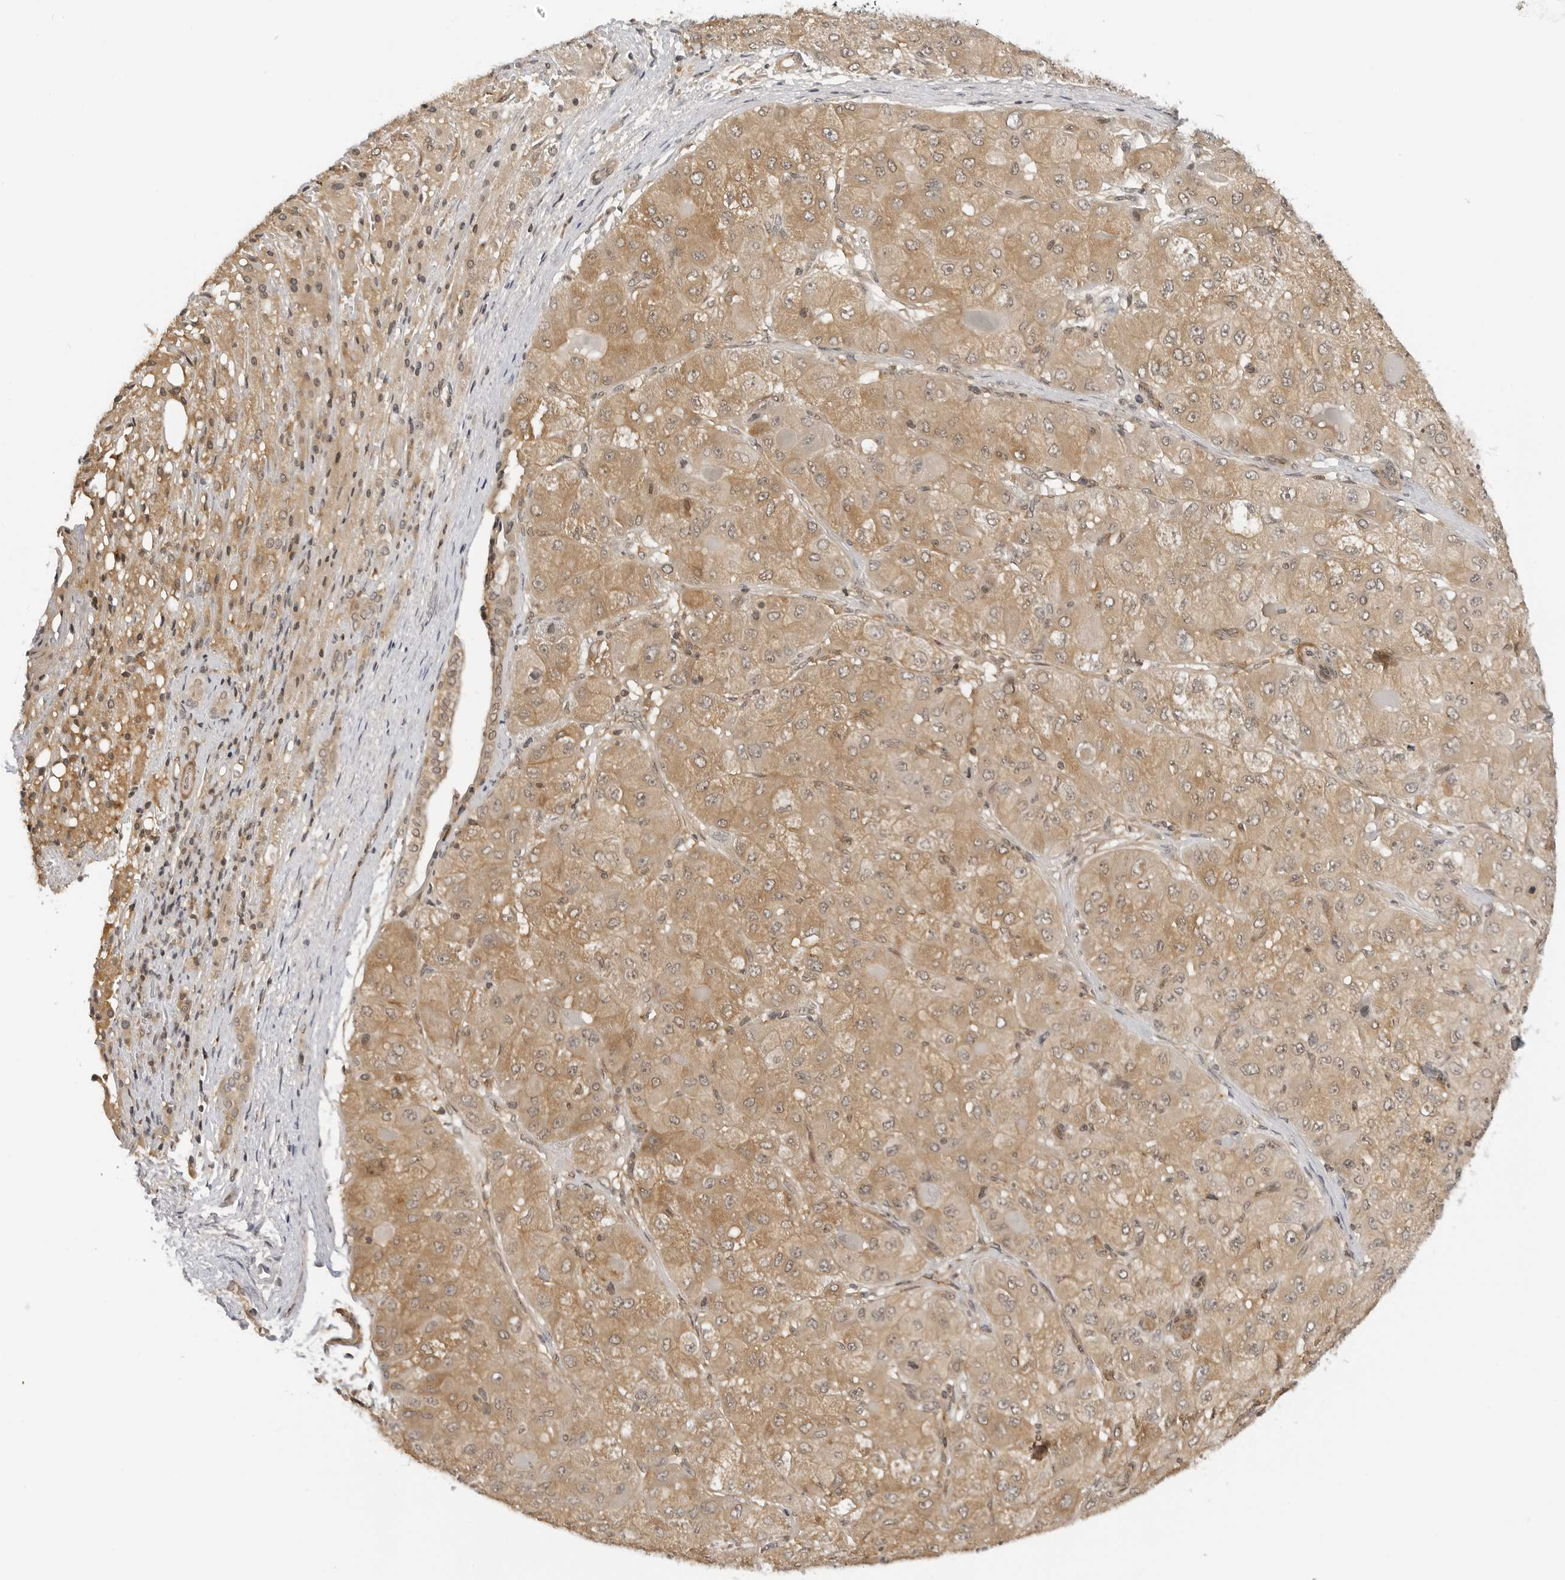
{"staining": {"intensity": "moderate", "quantity": "25%-75%", "location": "cytoplasmic/membranous"}, "tissue": "liver cancer", "cell_type": "Tumor cells", "image_type": "cancer", "snomed": [{"axis": "morphology", "description": "Carcinoma, Hepatocellular, NOS"}, {"axis": "topography", "description": "Liver"}], "caption": "A brown stain labels moderate cytoplasmic/membranous staining of a protein in human hepatocellular carcinoma (liver) tumor cells. The staining is performed using DAB (3,3'-diaminobenzidine) brown chromogen to label protein expression. The nuclei are counter-stained blue using hematoxylin.", "gene": "MAP2K5", "patient": {"sex": "male", "age": 80}}